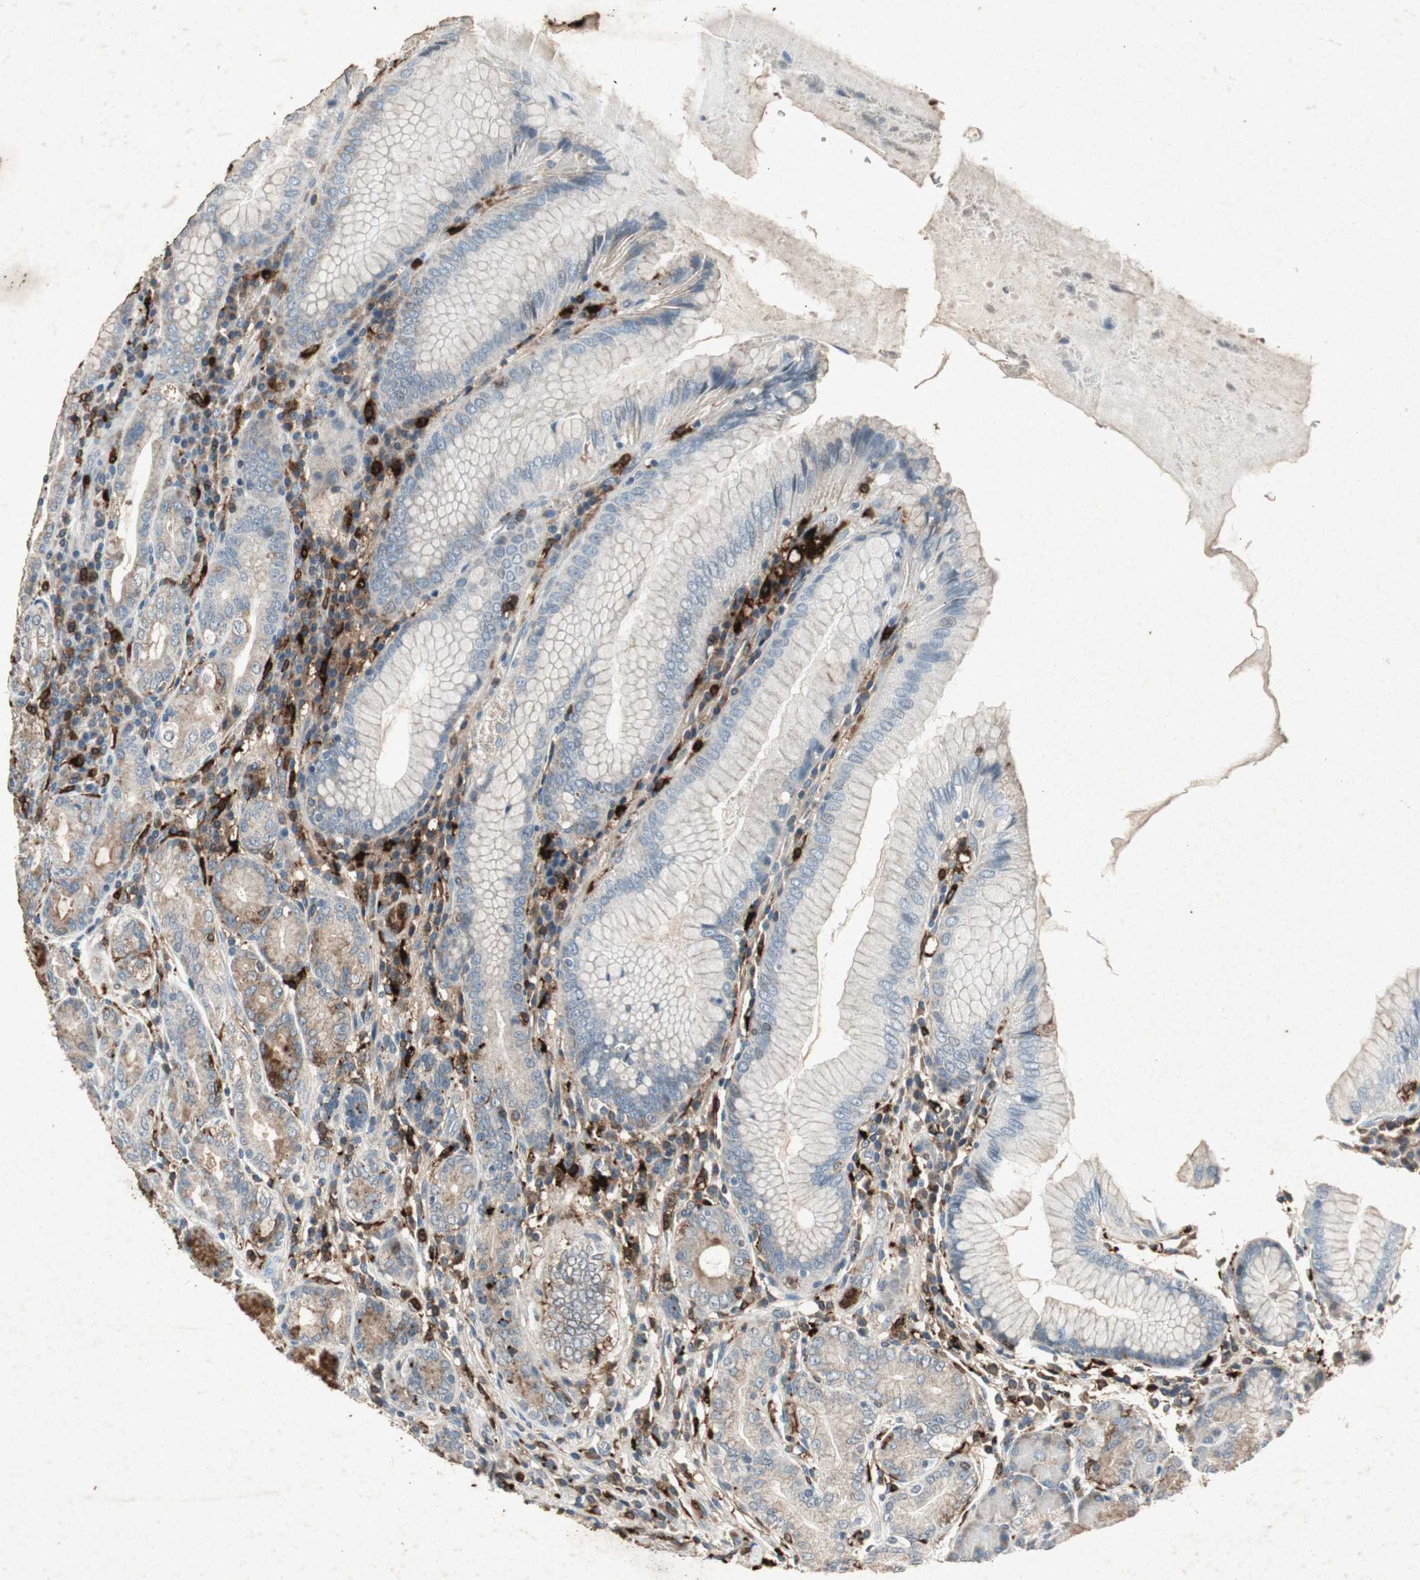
{"staining": {"intensity": "moderate", "quantity": "<25%", "location": "cytoplasmic/membranous"}, "tissue": "stomach", "cell_type": "Glandular cells", "image_type": "normal", "snomed": [{"axis": "morphology", "description": "Normal tissue, NOS"}, {"axis": "topography", "description": "Stomach, lower"}], "caption": "The immunohistochemical stain labels moderate cytoplasmic/membranous expression in glandular cells of unremarkable stomach.", "gene": "TYROBP", "patient": {"sex": "female", "age": 76}}